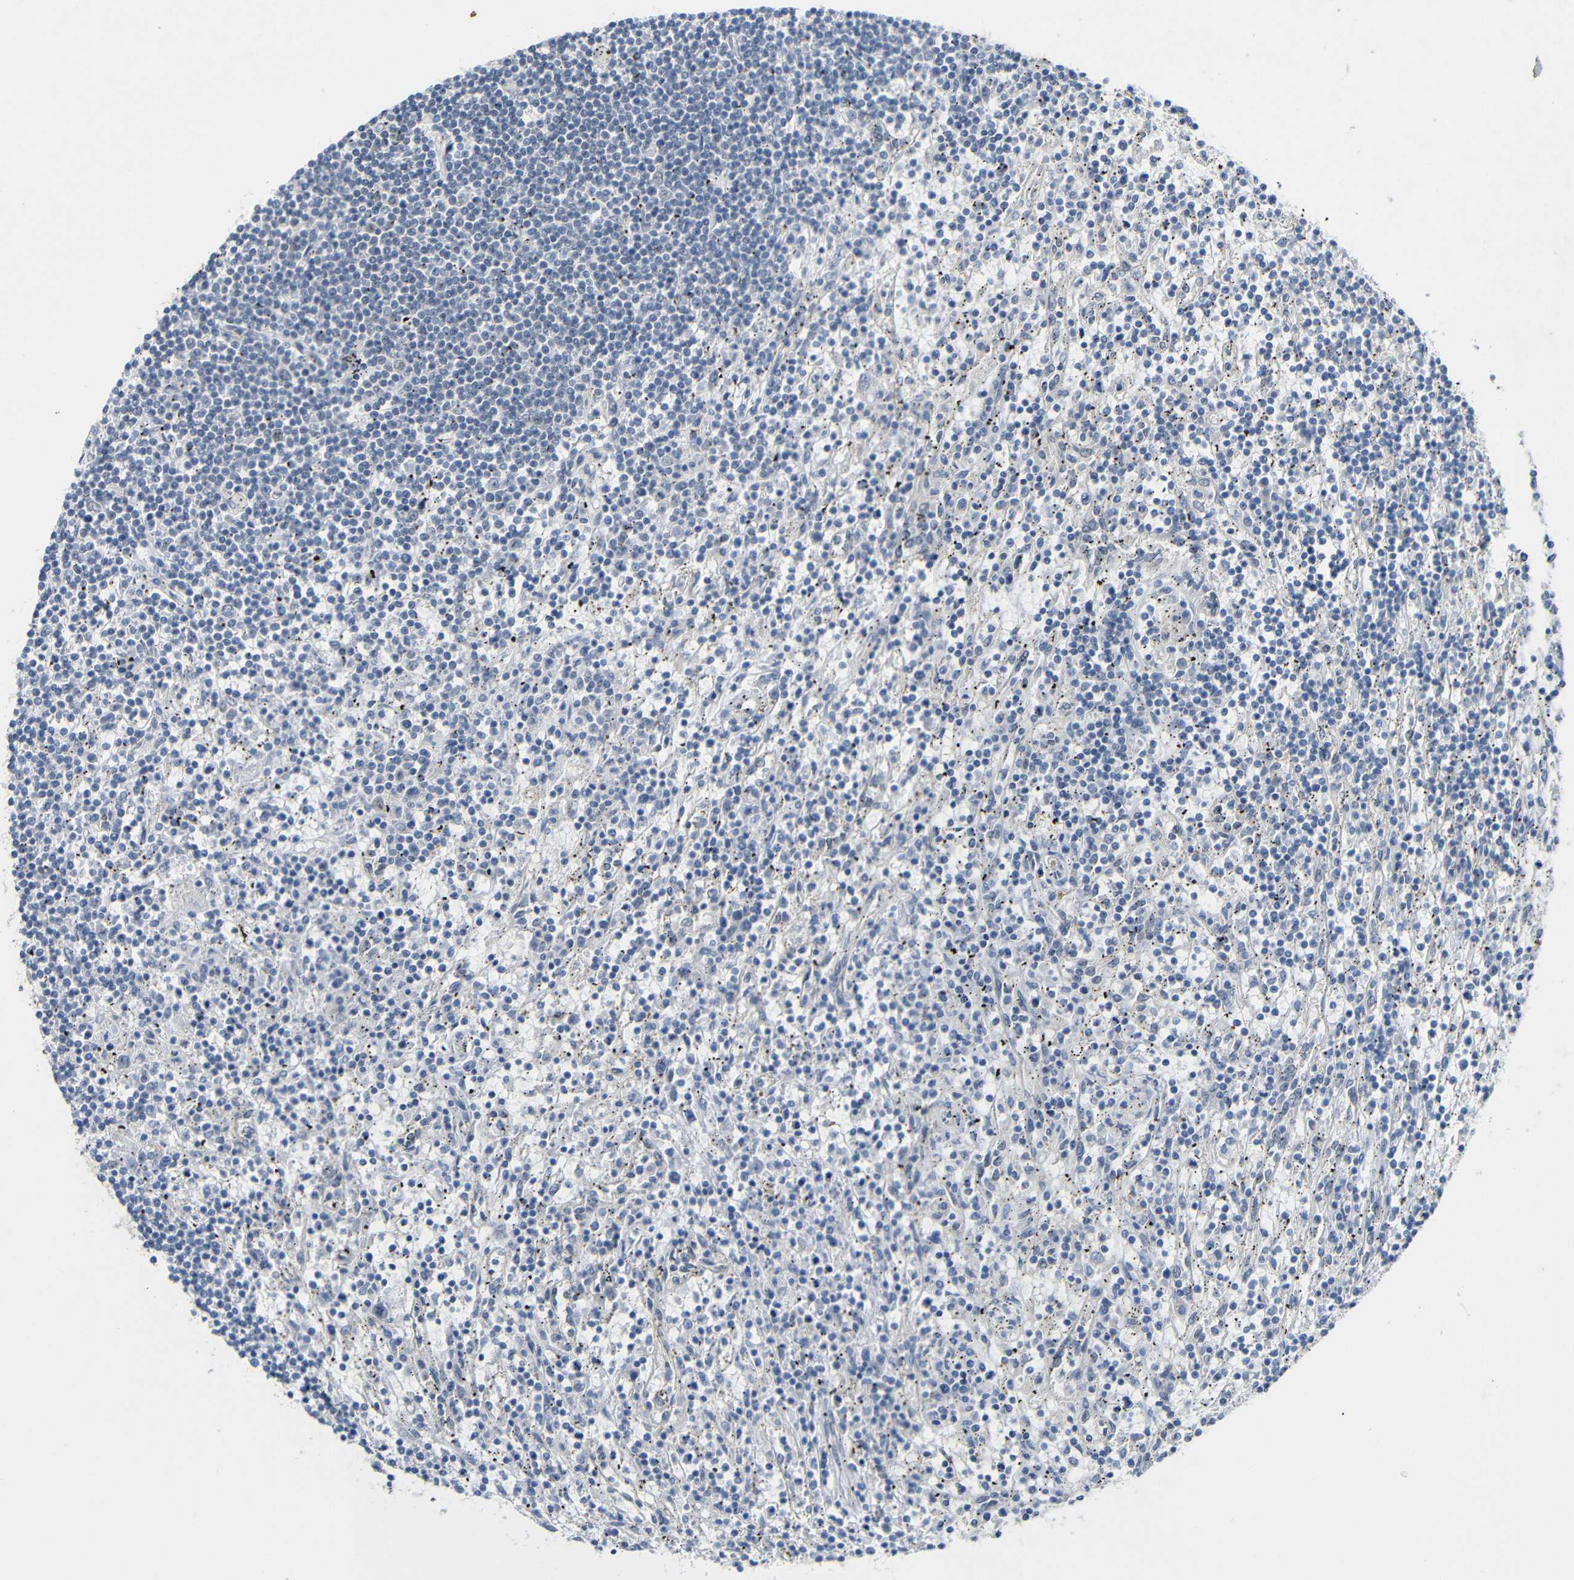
{"staining": {"intensity": "negative", "quantity": "none", "location": "none"}, "tissue": "lymphoma", "cell_type": "Tumor cells", "image_type": "cancer", "snomed": [{"axis": "morphology", "description": "Malignant lymphoma, non-Hodgkin's type, Low grade"}, {"axis": "topography", "description": "Spleen"}], "caption": "The micrograph shows no staining of tumor cells in lymphoma.", "gene": "GPR158", "patient": {"sex": "male", "age": 76}}